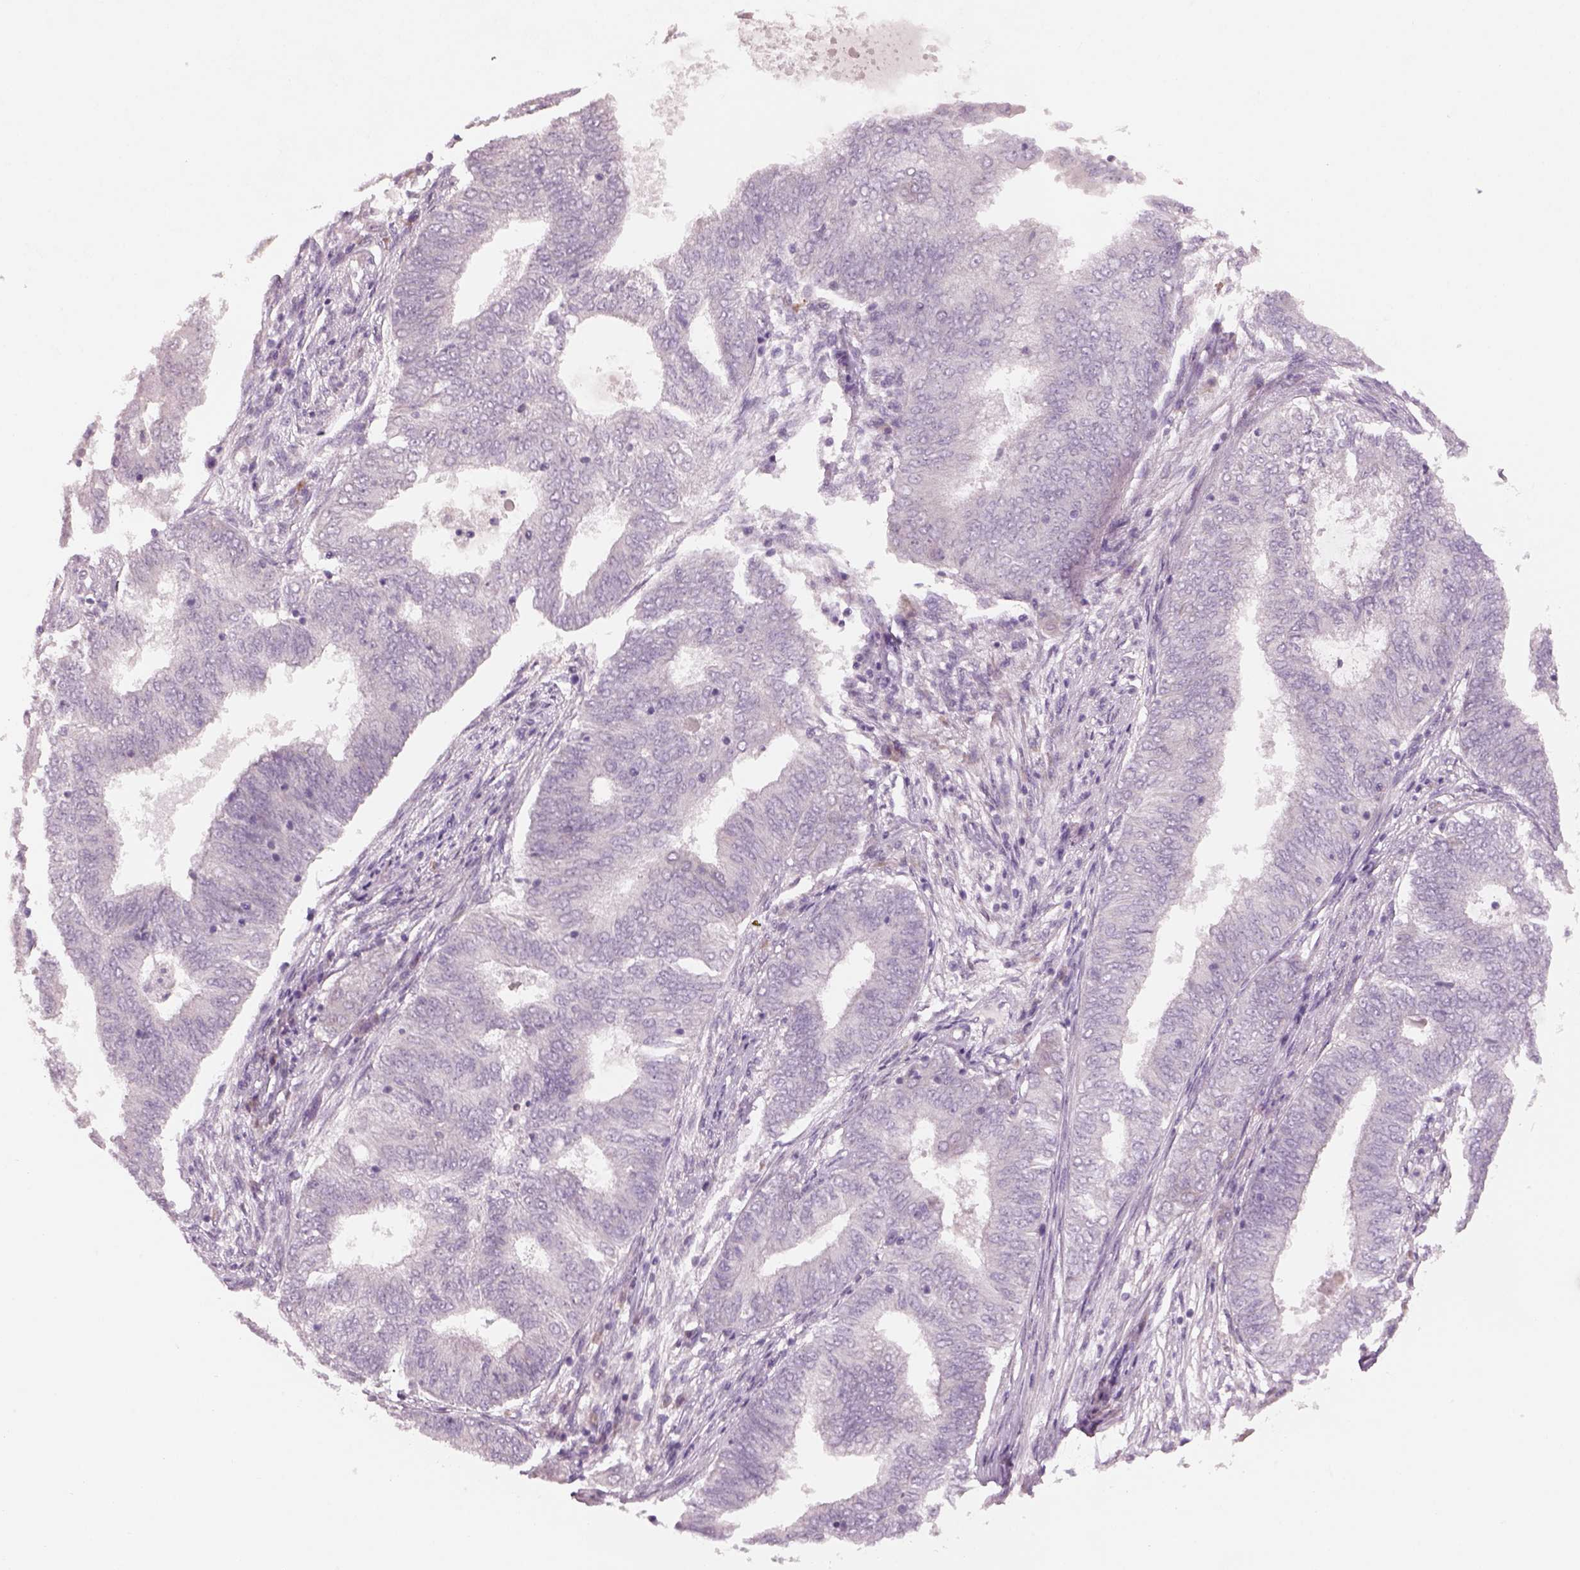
{"staining": {"intensity": "negative", "quantity": "none", "location": "none"}, "tissue": "endometrial cancer", "cell_type": "Tumor cells", "image_type": "cancer", "snomed": [{"axis": "morphology", "description": "Adenocarcinoma, NOS"}, {"axis": "topography", "description": "Endometrium"}], "caption": "The histopathology image shows no staining of tumor cells in endometrial cancer.", "gene": "PENK", "patient": {"sex": "female", "age": 62}}